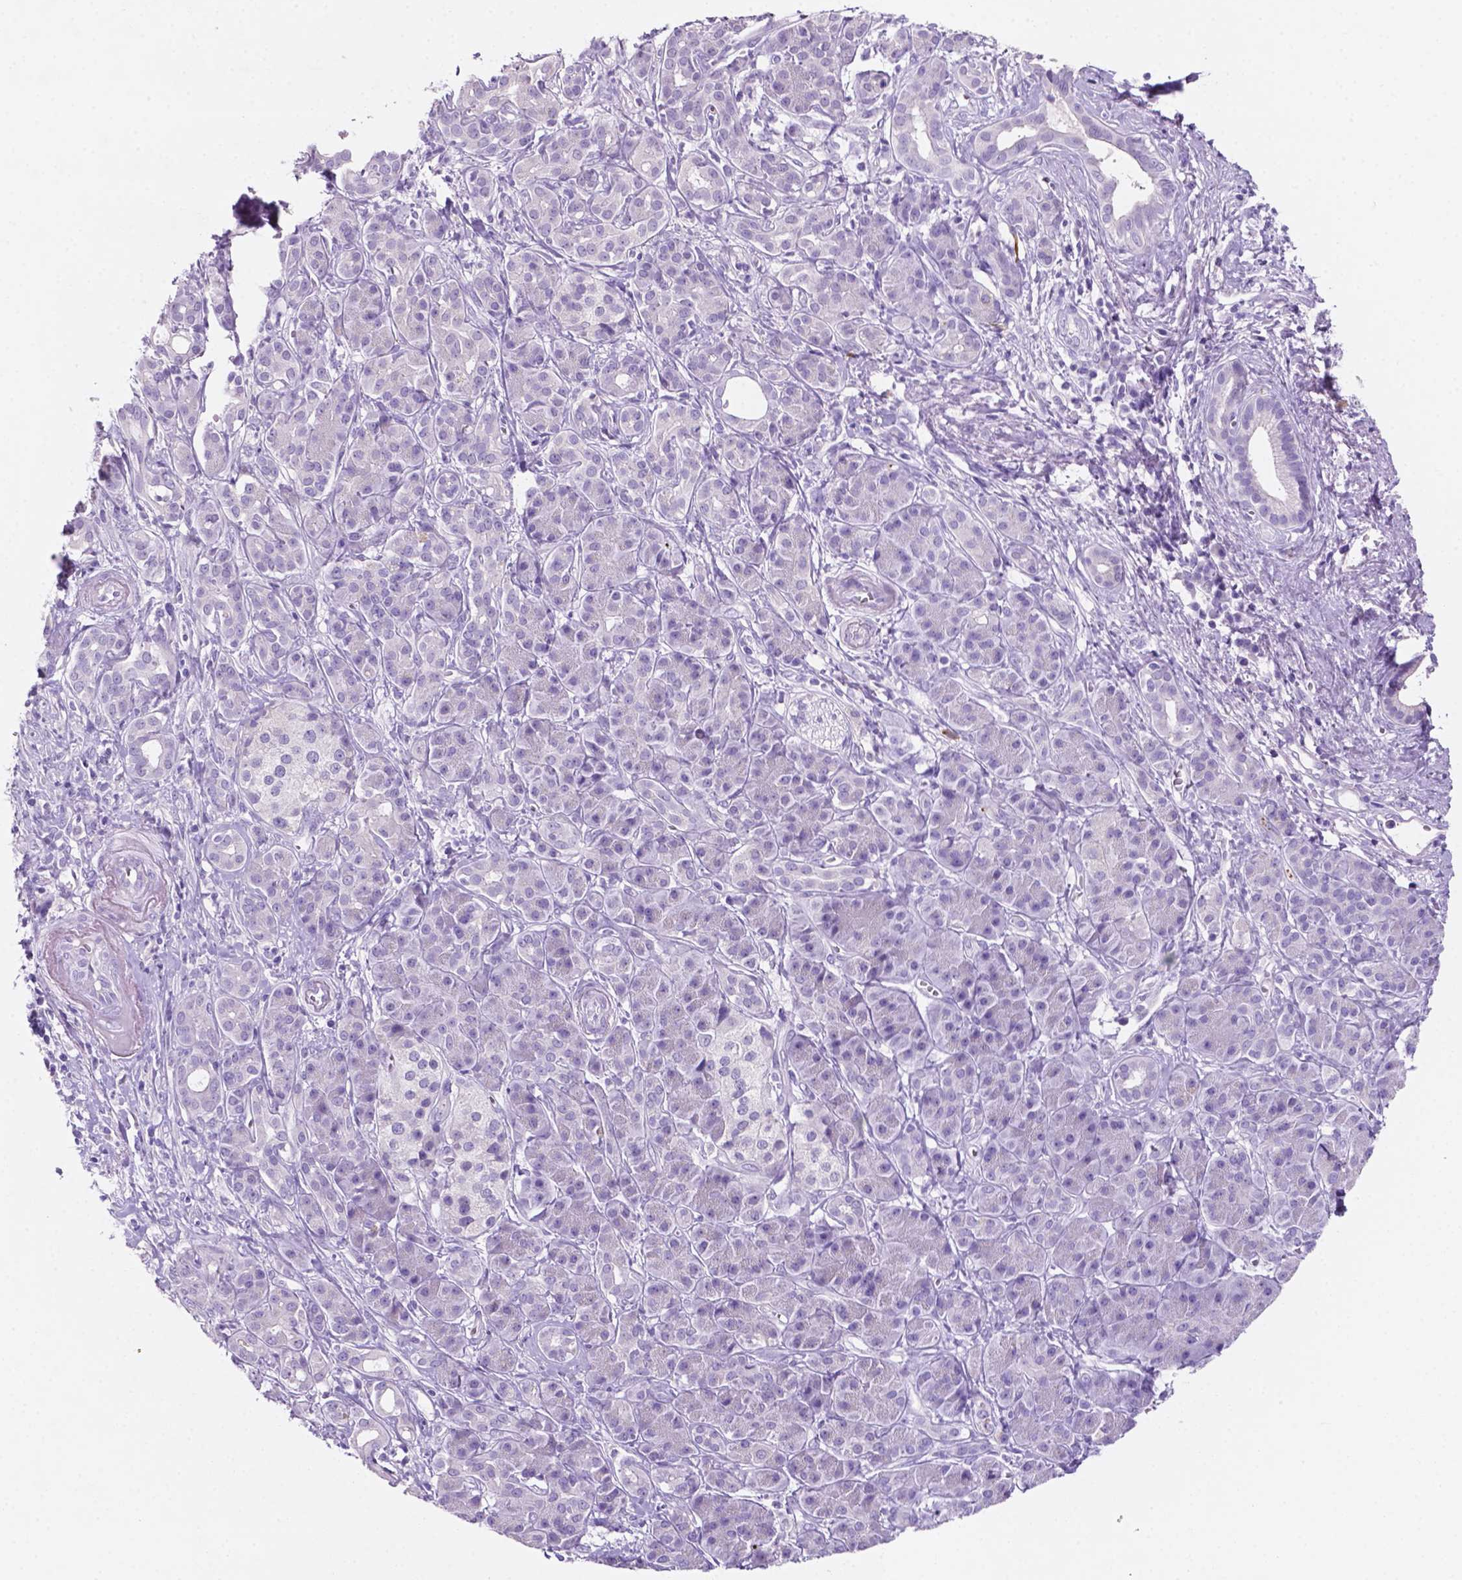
{"staining": {"intensity": "negative", "quantity": "none", "location": "none"}, "tissue": "pancreatic cancer", "cell_type": "Tumor cells", "image_type": "cancer", "snomed": [{"axis": "morphology", "description": "Adenocarcinoma, NOS"}, {"axis": "topography", "description": "Pancreas"}], "caption": "DAB immunohistochemical staining of pancreatic cancer (adenocarcinoma) shows no significant positivity in tumor cells. The staining is performed using DAB brown chromogen with nuclei counter-stained in using hematoxylin.", "gene": "EBLN2", "patient": {"sex": "male", "age": 61}}